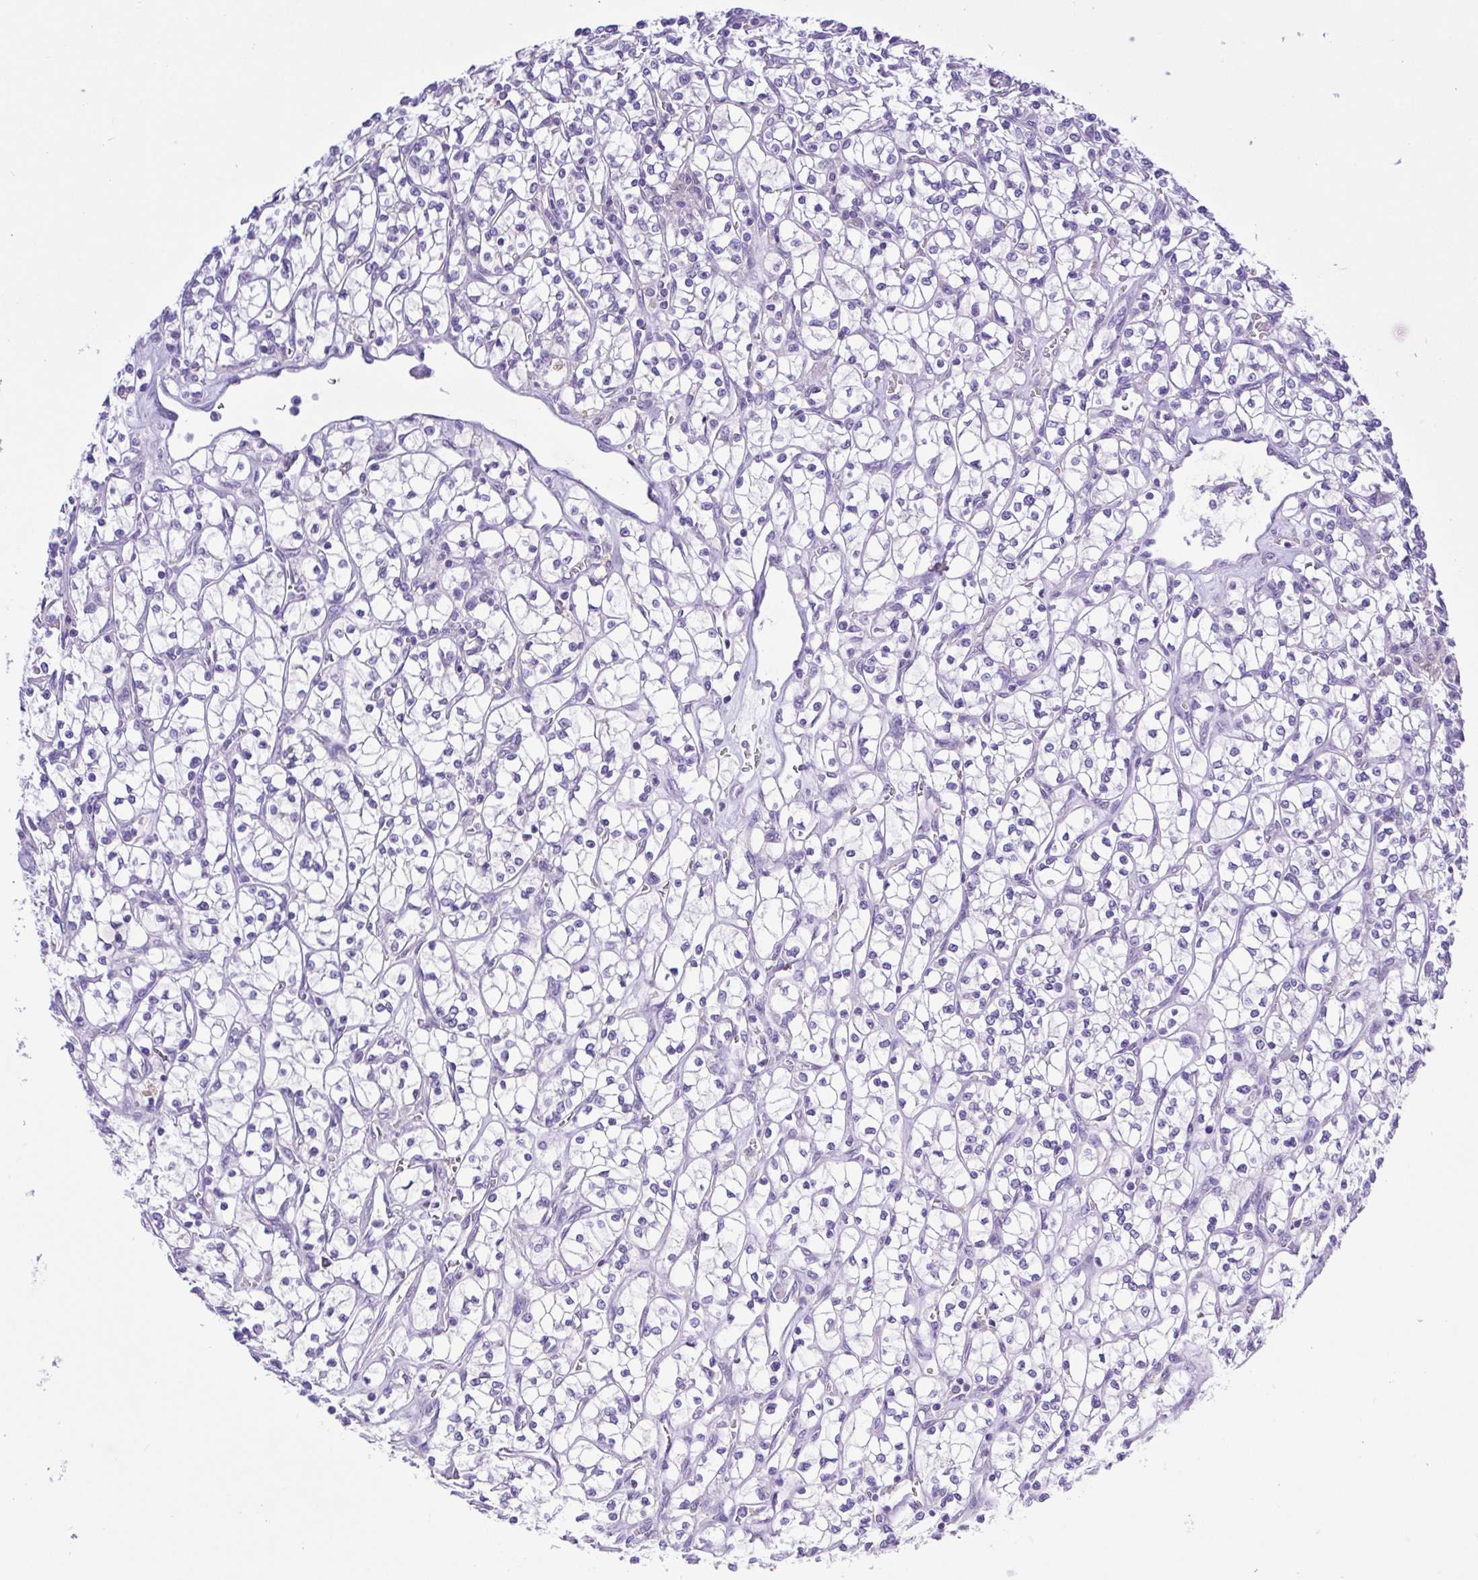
{"staining": {"intensity": "negative", "quantity": "none", "location": "none"}, "tissue": "renal cancer", "cell_type": "Tumor cells", "image_type": "cancer", "snomed": [{"axis": "morphology", "description": "Adenocarcinoma, NOS"}, {"axis": "topography", "description": "Kidney"}], "caption": "An image of human renal adenocarcinoma is negative for staining in tumor cells.", "gene": "CD72", "patient": {"sex": "female", "age": 64}}